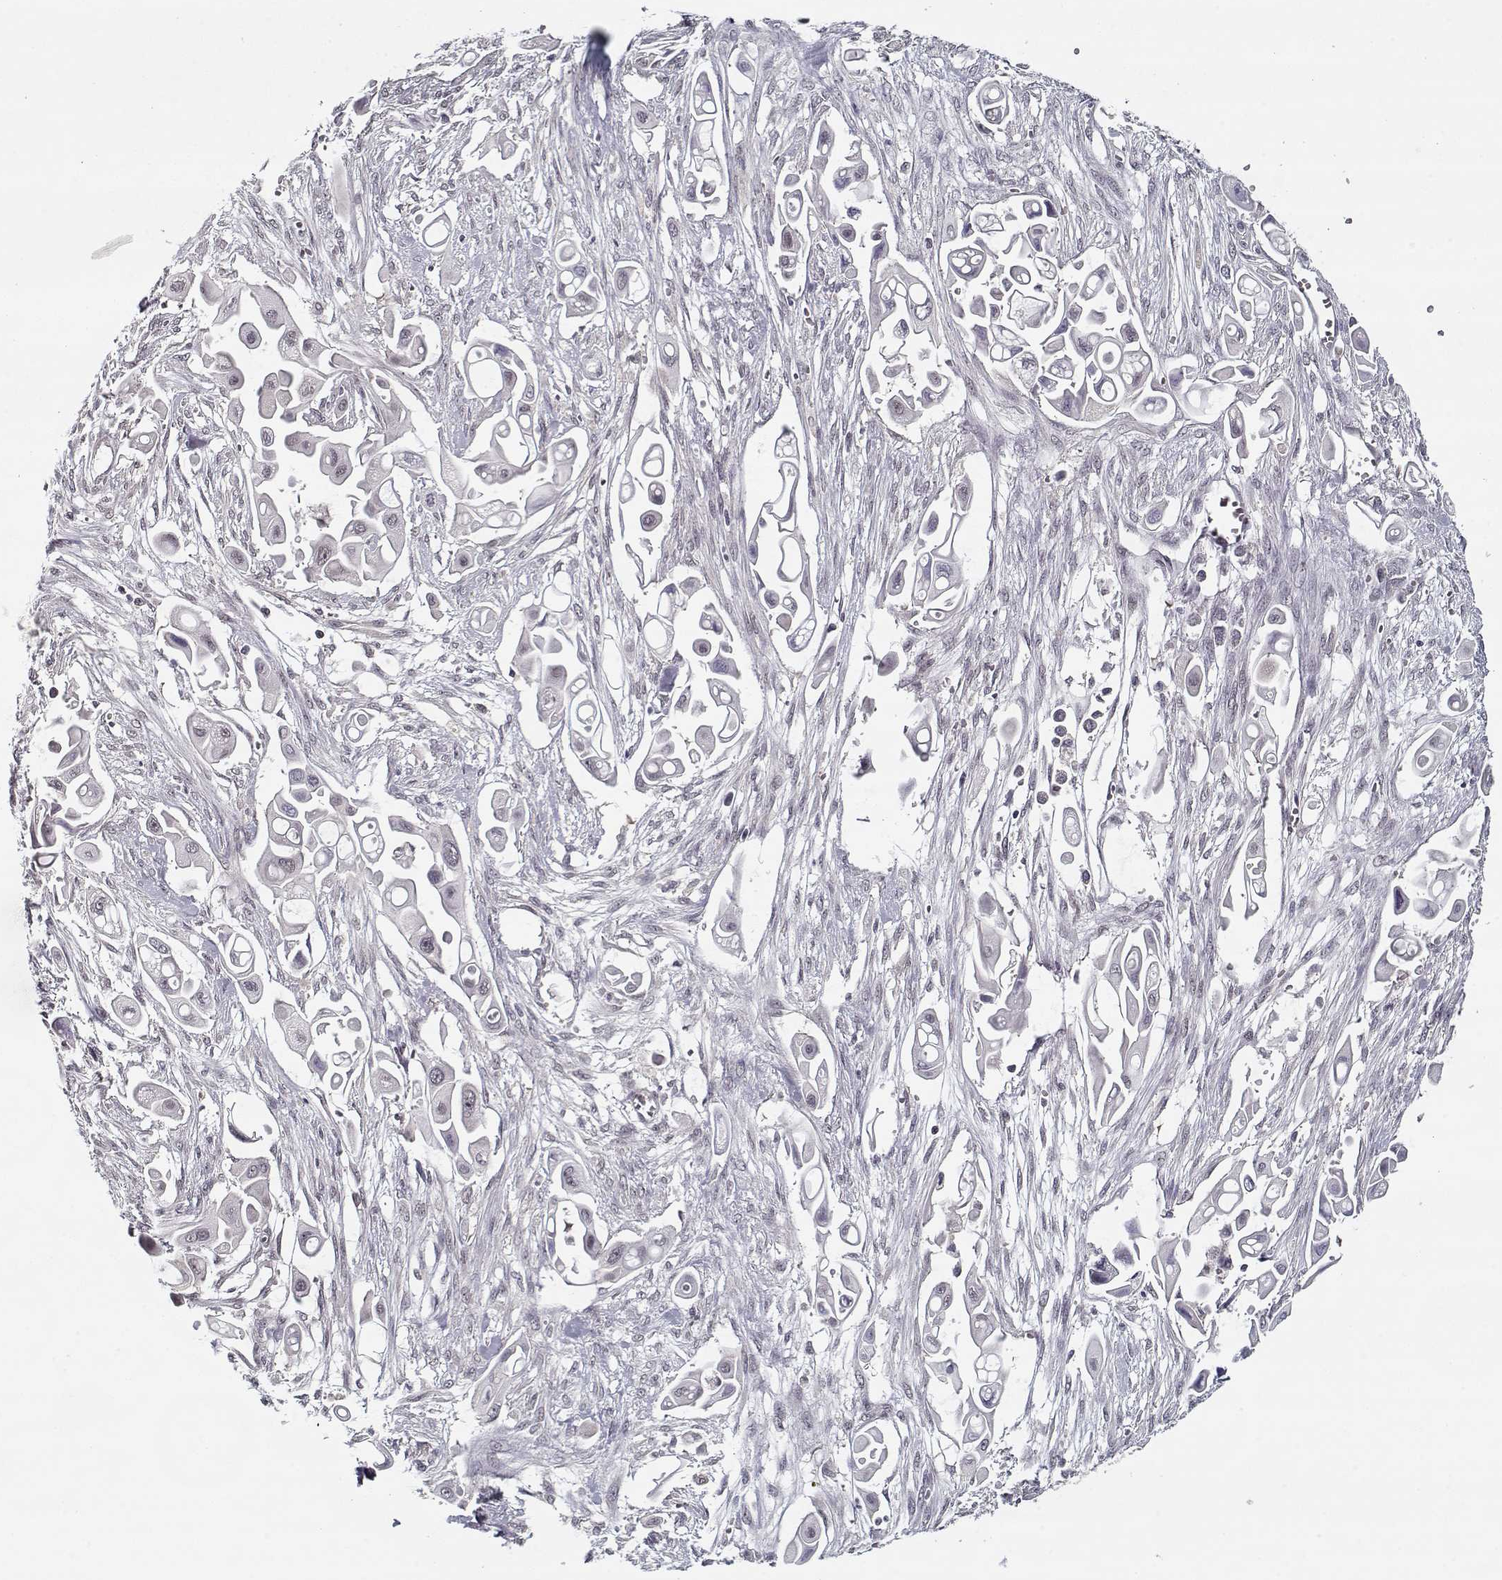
{"staining": {"intensity": "negative", "quantity": "none", "location": "none"}, "tissue": "pancreatic cancer", "cell_type": "Tumor cells", "image_type": "cancer", "snomed": [{"axis": "morphology", "description": "Adenocarcinoma, NOS"}, {"axis": "topography", "description": "Pancreas"}], "caption": "Pancreatic adenocarcinoma was stained to show a protein in brown. There is no significant staining in tumor cells.", "gene": "TESPA1", "patient": {"sex": "male", "age": 50}}